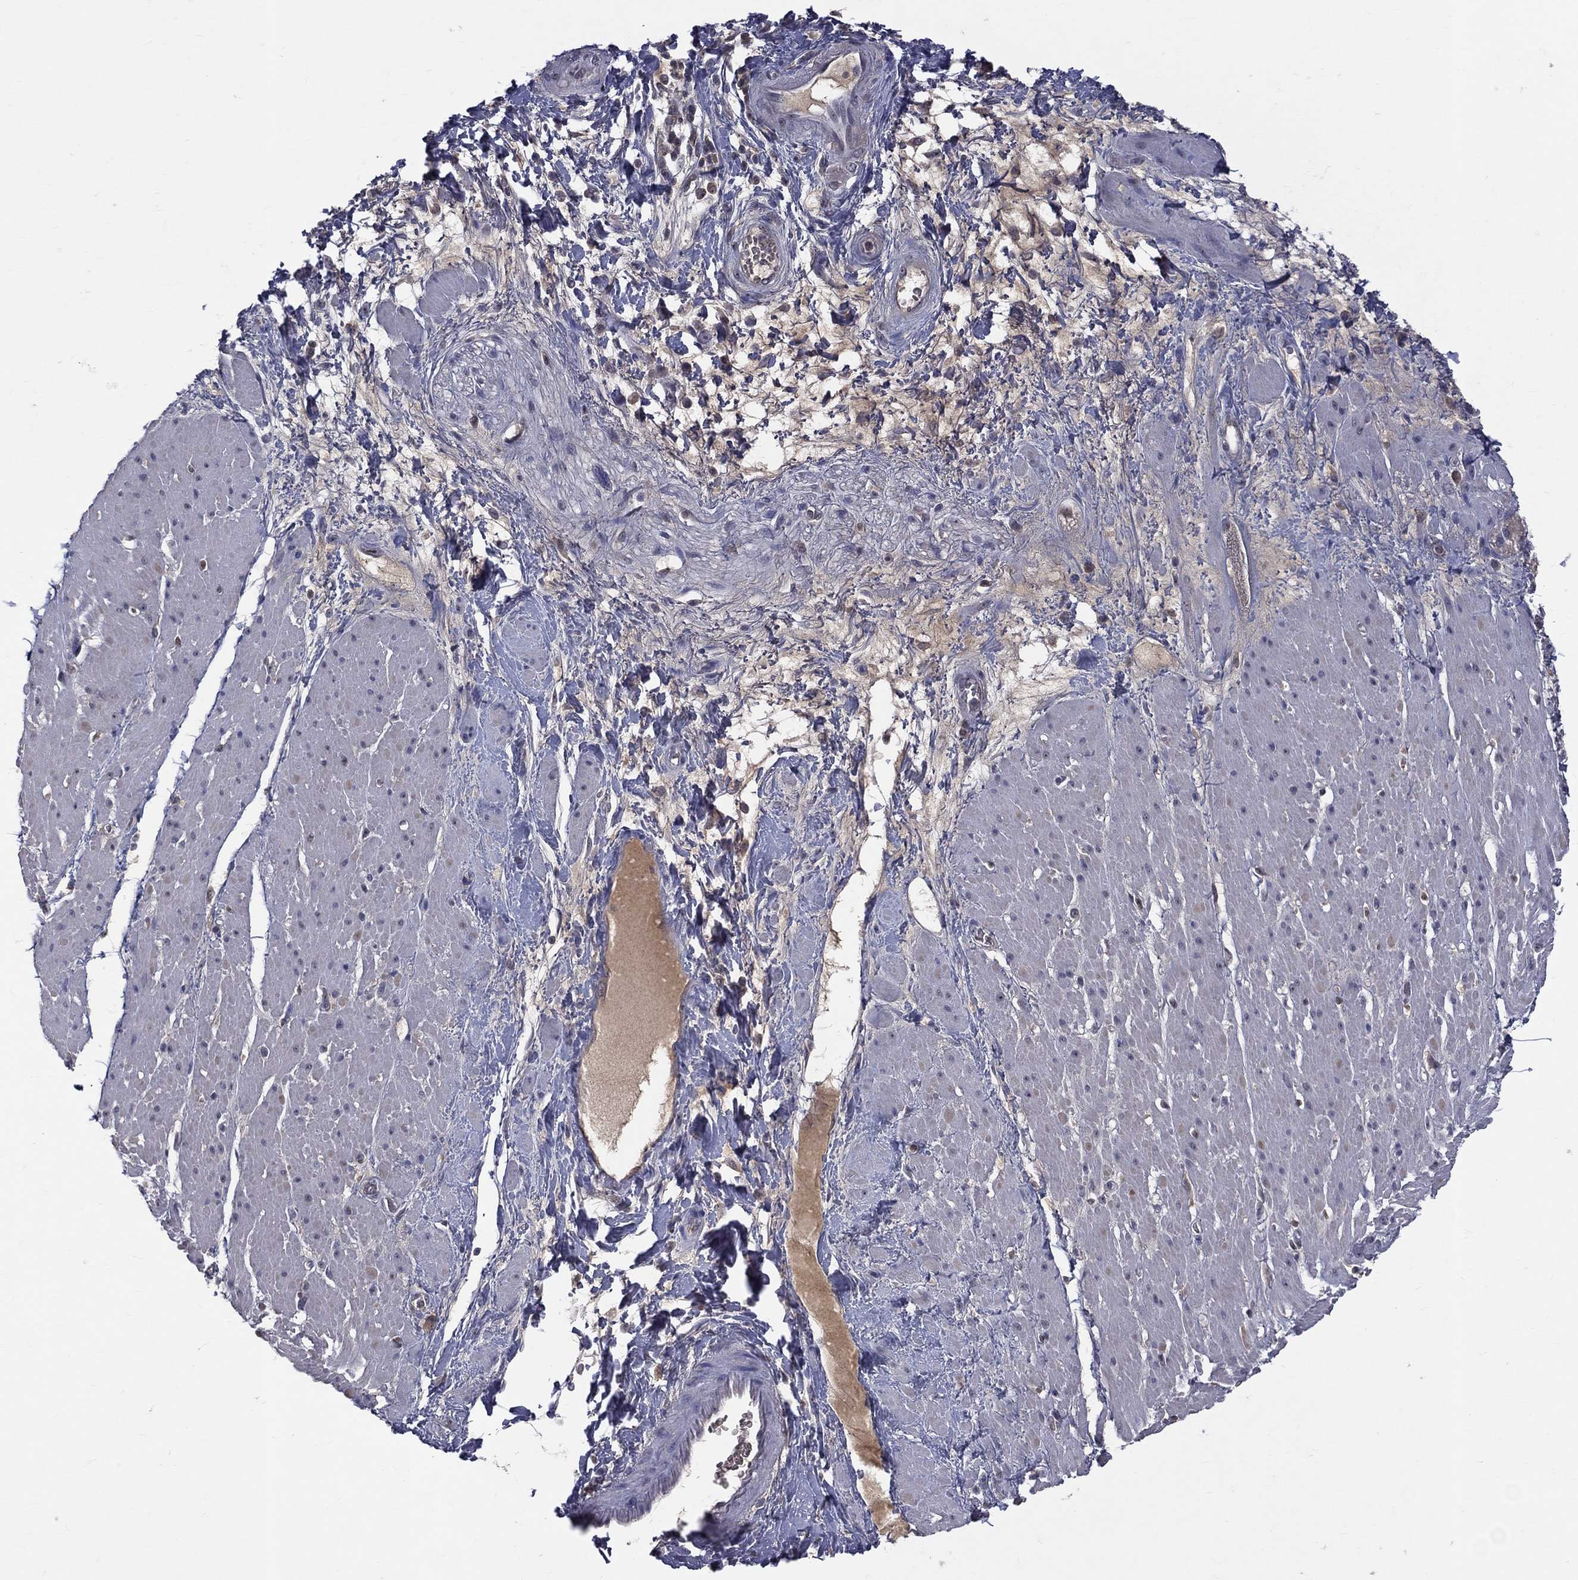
{"staining": {"intensity": "negative", "quantity": "none", "location": "none"}, "tissue": "smooth muscle", "cell_type": "Smooth muscle cells", "image_type": "normal", "snomed": [{"axis": "morphology", "description": "Normal tissue, NOS"}, {"axis": "topography", "description": "Soft tissue"}, {"axis": "topography", "description": "Smooth muscle"}], "caption": "This is an immunohistochemistry photomicrograph of normal smooth muscle. There is no expression in smooth muscle cells.", "gene": "DSG4", "patient": {"sex": "male", "age": 72}}